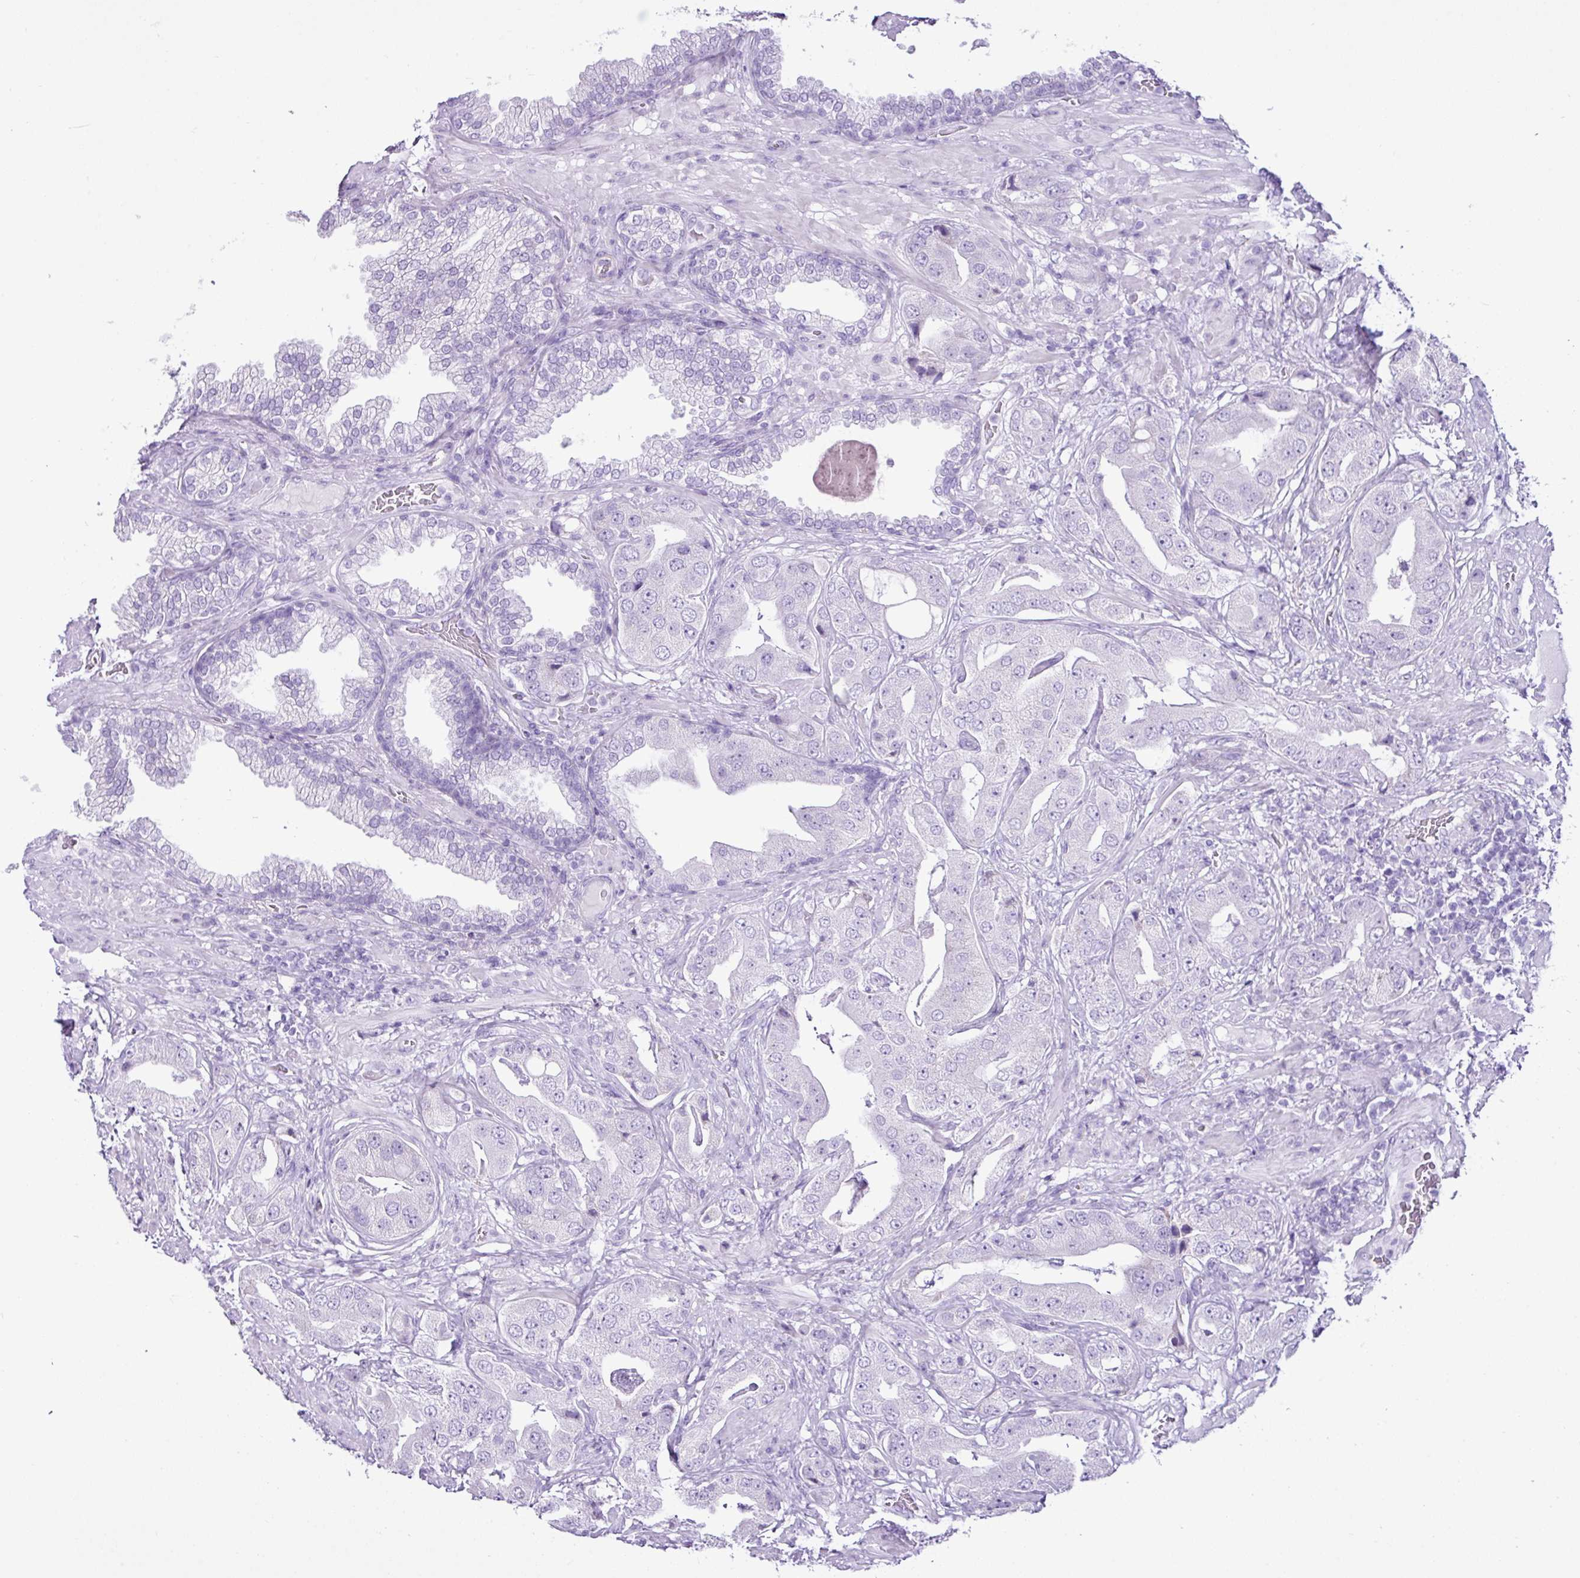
{"staining": {"intensity": "negative", "quantity": "none", "location": "none"}, "tissue": "prostate cancer", "cell_type": "Tumor cells", "image_type": "cancer", "snomed": [{"axis": "morphology", "description": "Adenocarcinoma, High grade"}, {"axis": "topography", "description": "Prostate"}], "caption": "Immunohistochemistry (IHC) histopathology image of human prostate high-grade adenocarcinoma stained for a protein (brown), which reveals no positivity in tumor cells. (DAB IHC visualized using brightfield microscopy, high magnification).", "gene": "LILRB4", "patient": {"sex": "male", "age": 63}}